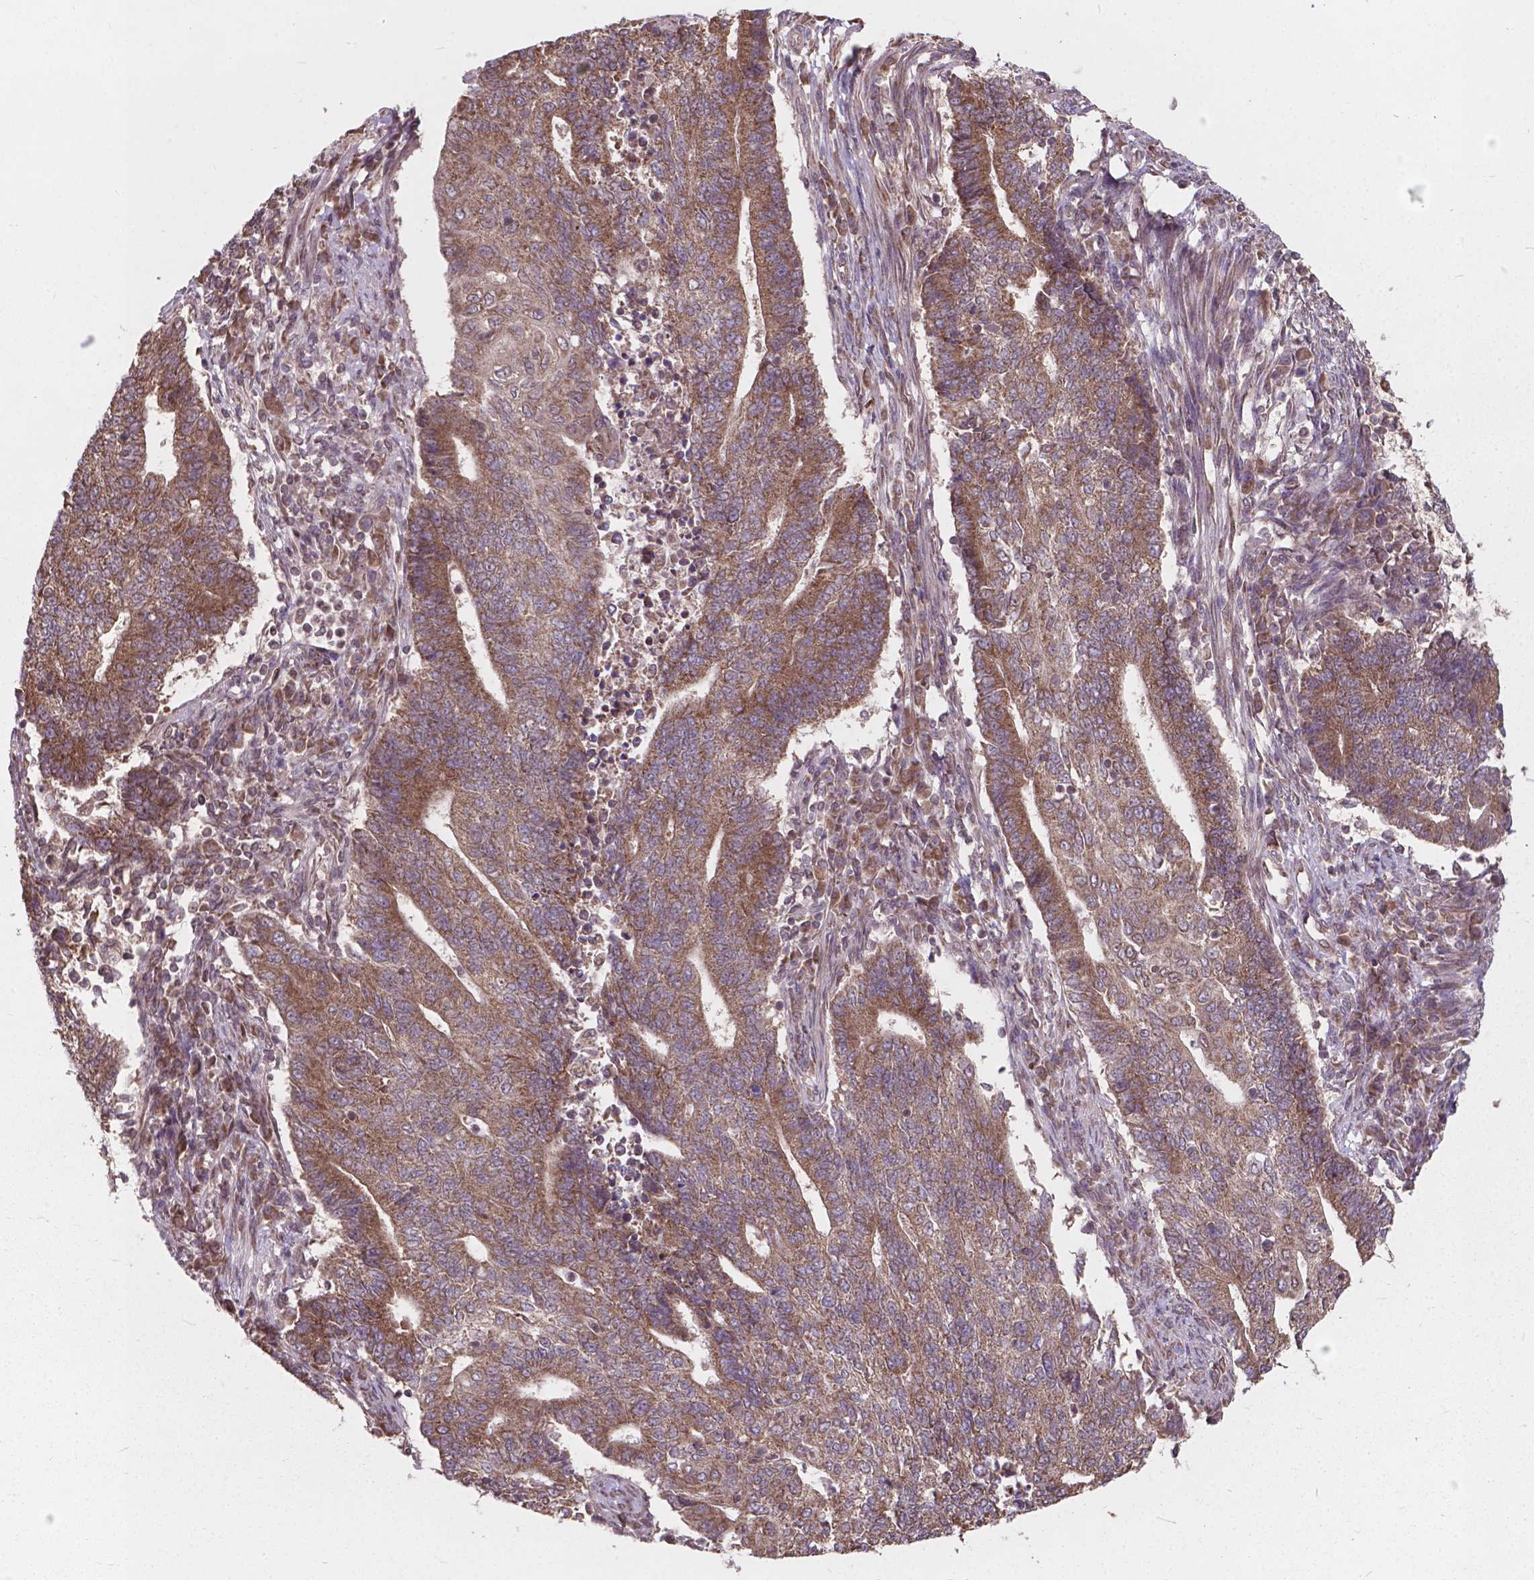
{"staining": {"intensity": "moderate", "quantity": "25%-75%", "location": "cytoplasmic/membranous"}, "tissue": "endometrial cancer", "cell_type": "Tumor cells", "image_type": "cancer", "snomed": [{"axis": "morphology", "description": "Adenocarcinoma, NOS"}, {"axis": "topography", "description": "Uterus"}, {"axis": "topography", "description": "Endometrium"}], "caption": "Endometrial adenocarcinoma stained with DAB (3,3'-diaminobenzidine) immunohistochemistry displays medium levels of moderate cytoplasmic/membranous expression in about 25%-75% of tumor cells. The staining is performed using DAB brown chromogen to label protein expression. The nuclei are counter-stained blue using hematoxylin.", "gene": "MRPL33", "patient": {"sex": "female", "age": 54}}